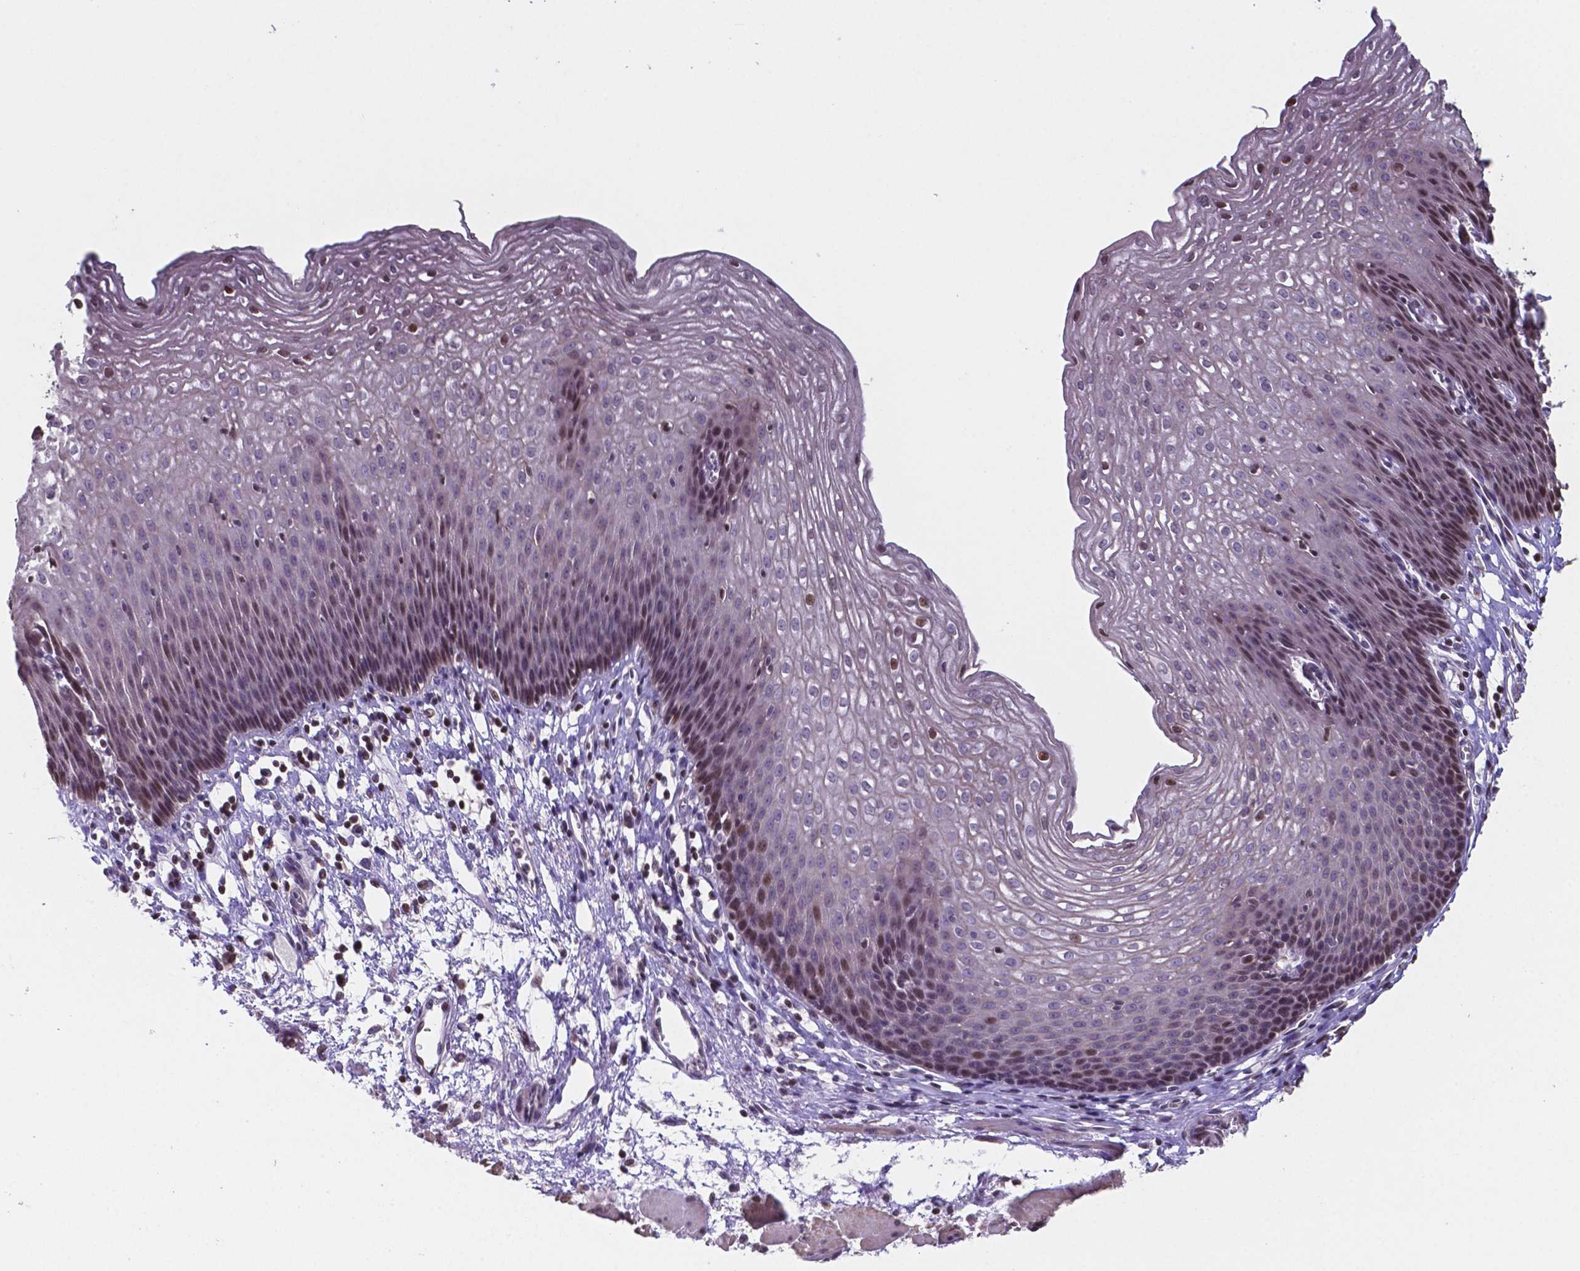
{"staining": {"intensity": "moderate", "quantity": "<25%", "location": "nuclear"}, "tissue": "esophagus", "cell_type": "Squamous epithelial cells", "image_type": "normal", "snomed": [{"axis": "morphology", "description": "Normal tissue, NOS"}, {"axis": "topography", "description": "Esophagus"}], "caption": "Brown immunohistochemical staining in unremarkable esophagus demonstrates moderate nuclear staining in about <25% of squamous epithelial cells. (brown staining indicates protein expression, while blue staining denotes nuclei).", "gene": "MLC1", "patient": {"sex": "female", "age": 64}}